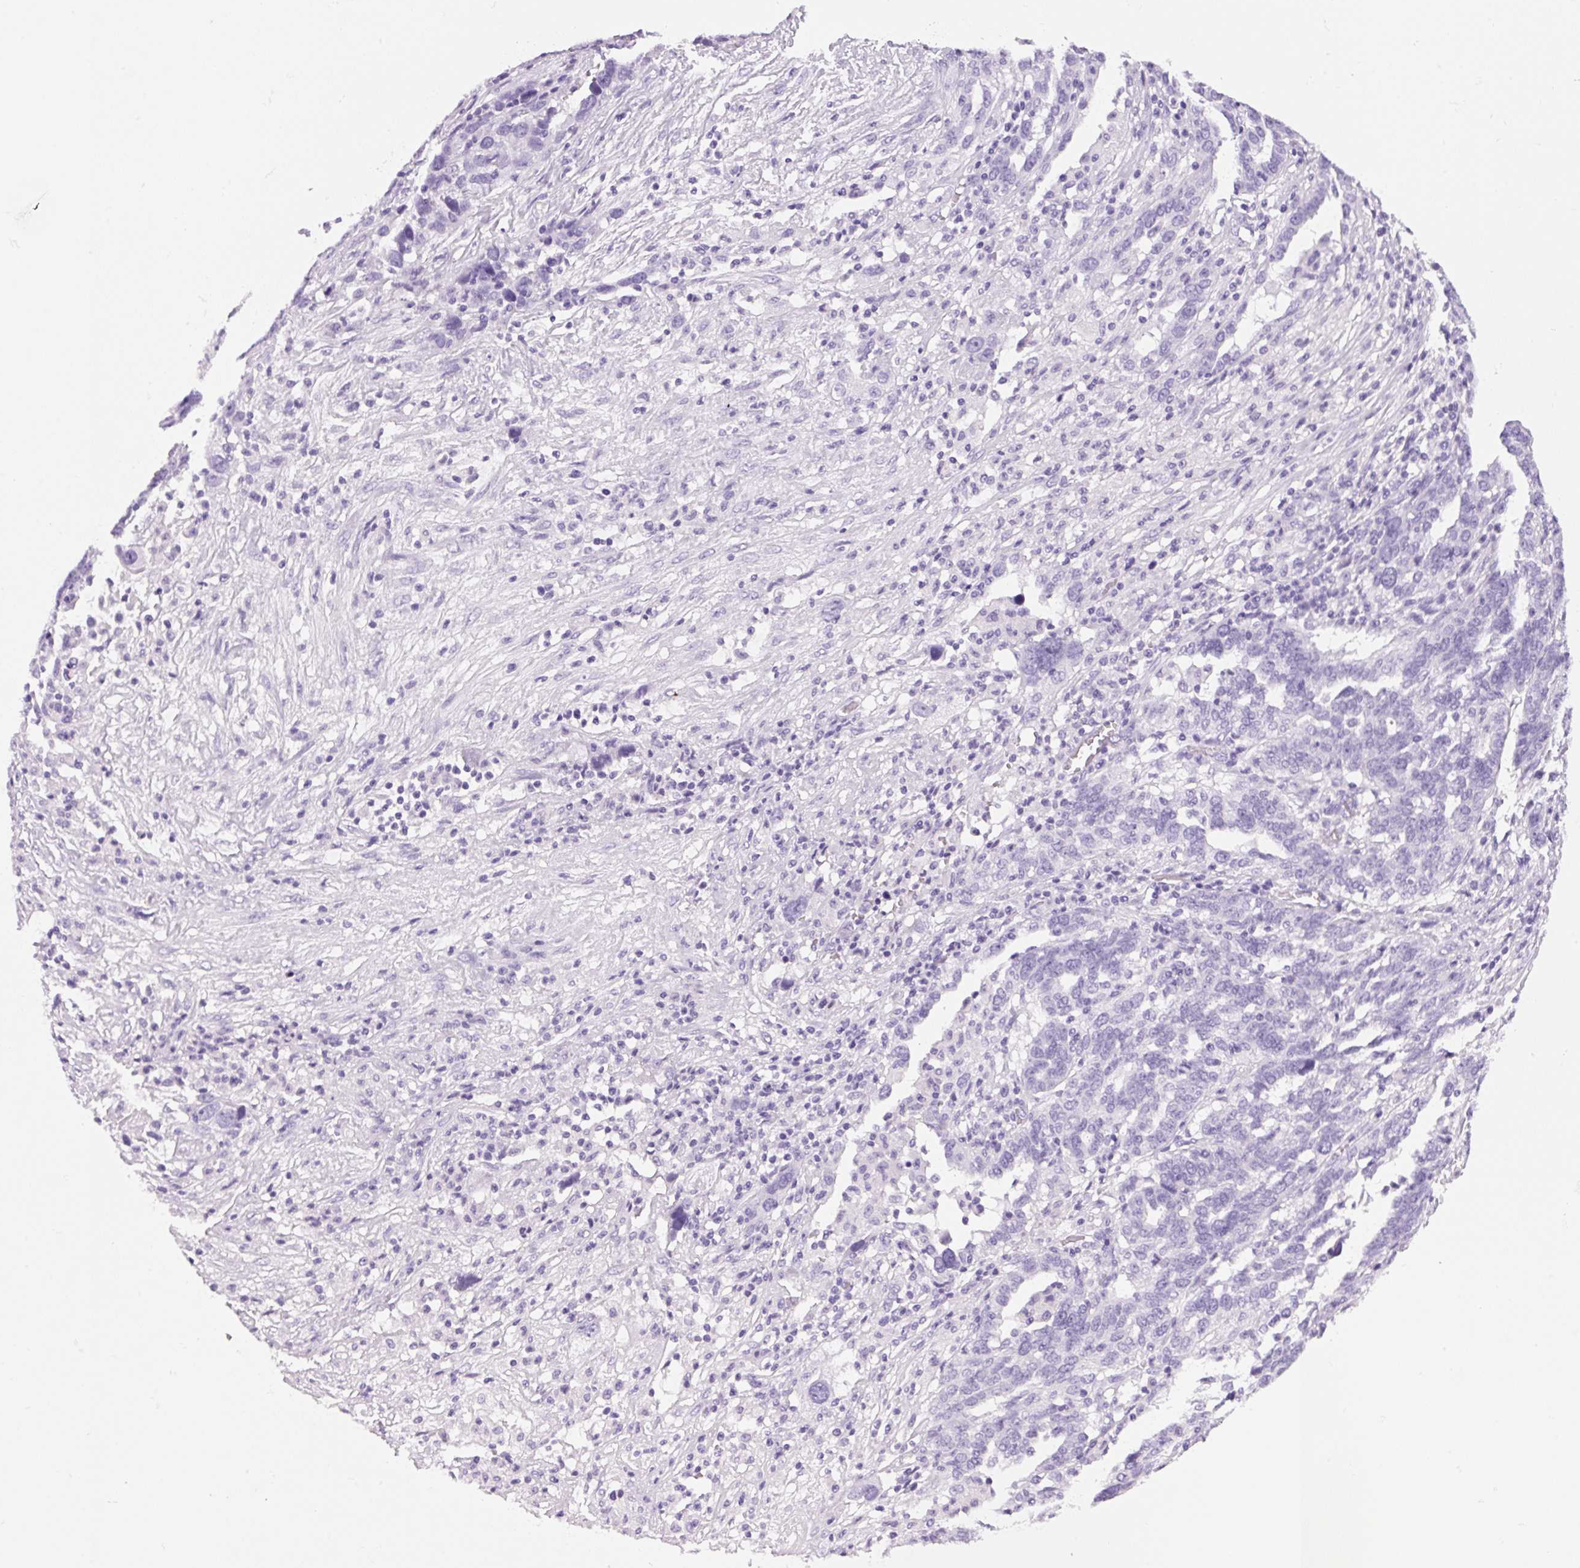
{"staining": {"intensity": "negative", "quantity": "none", "location": "none"}, "tissue": "ovarian cancer", "cell_type": "Tumor cells", "image_type": "cancer", "snomed": [{"axis": "morphology", "description": "Cystadenocarcinoma, serous, NOS"}, {"axis": "topography", "description": "Ovary"}], "caption": "This is an immunohistochemistry photomicrograph of ovarian cancer. There is no positivity in tumor cells.", "gene": "PRRT1", "patient": {"sex": "female", "age": 59}}